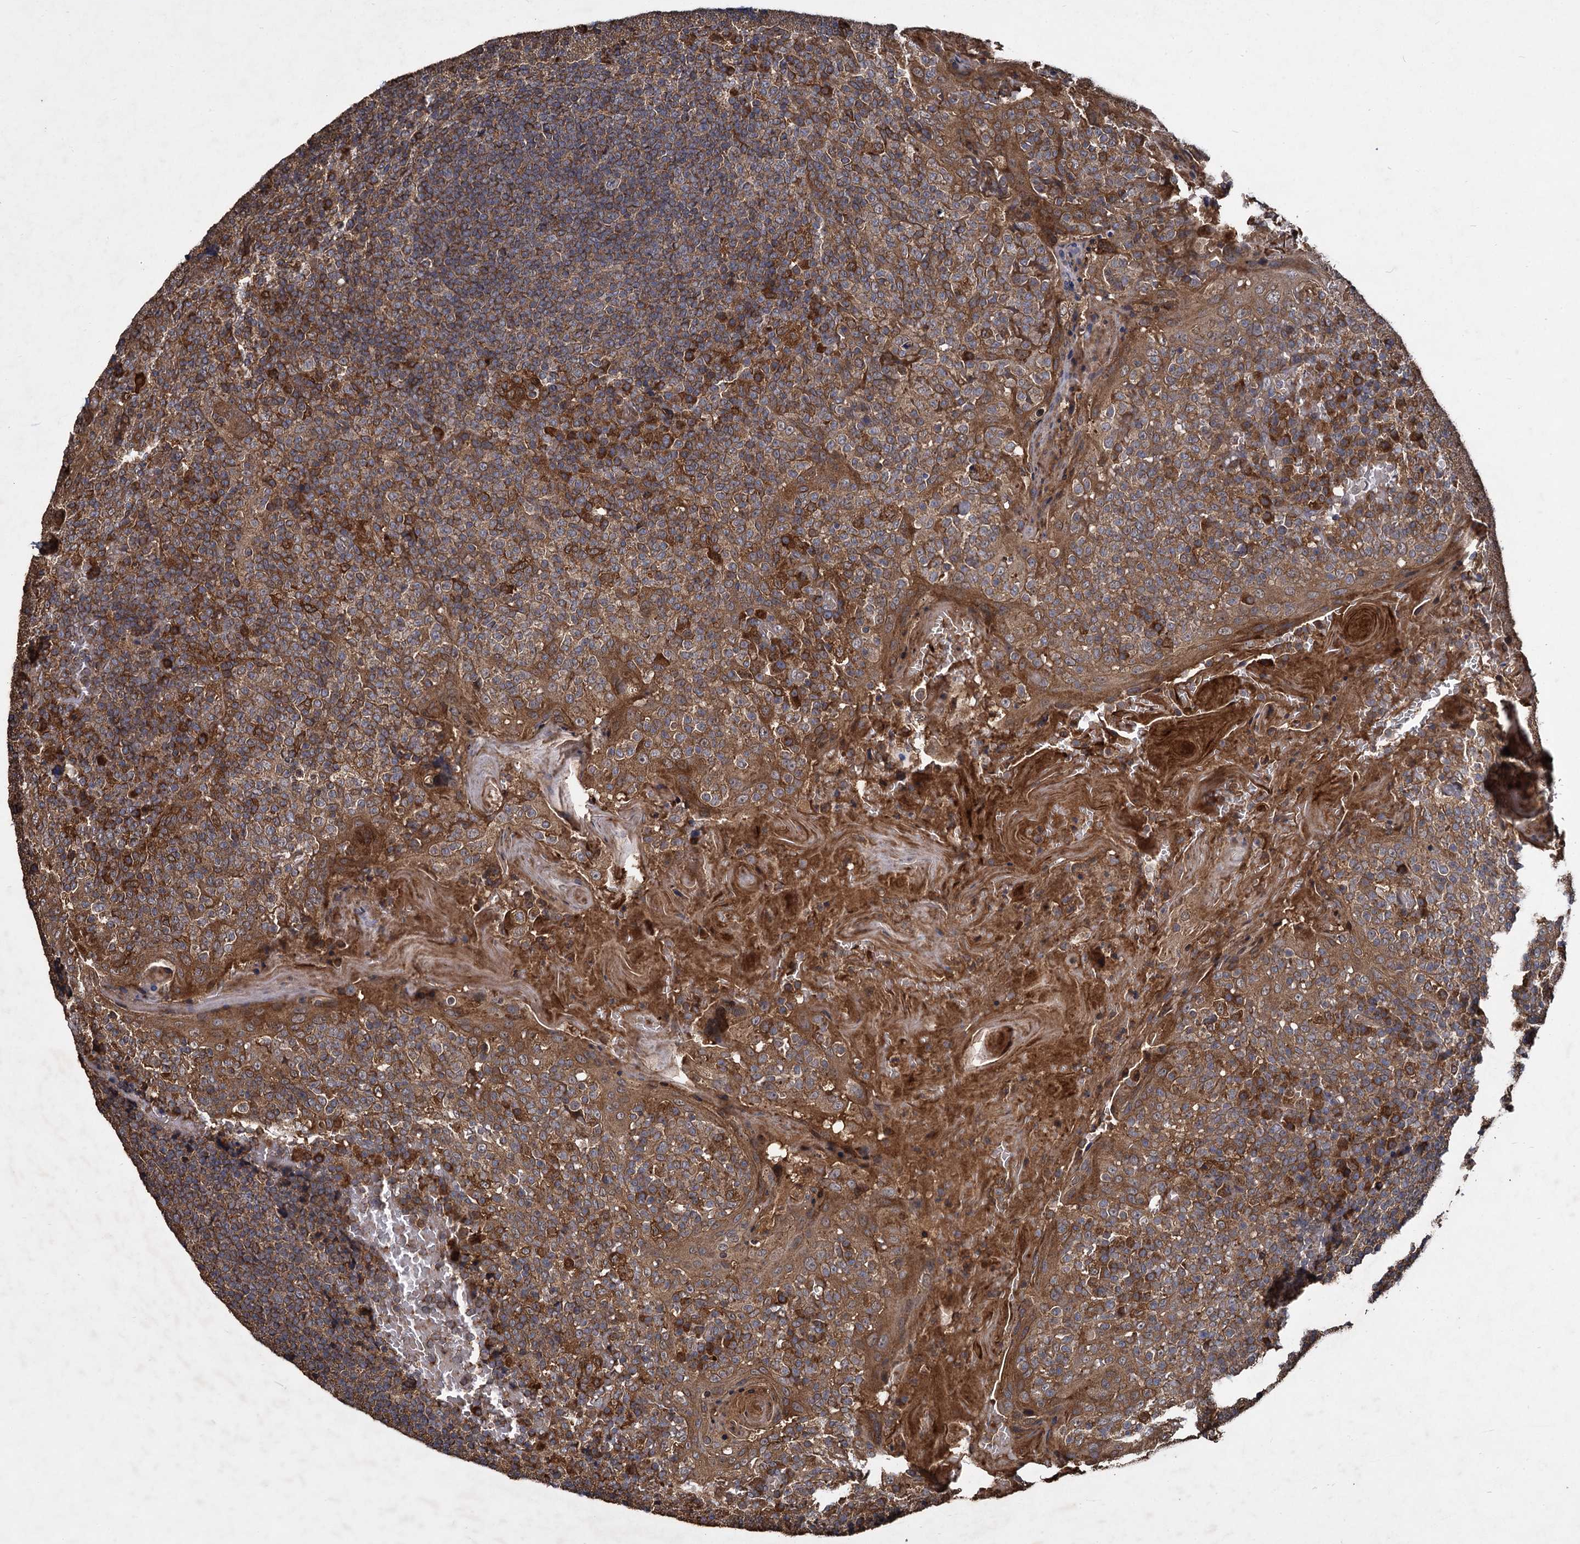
{"staining": {"intensity": "weak", "quantity": "25%-75%", "location": "cytoplasmic/membranous"}, "tissue": "tonsil", "cell_type": "Germinal center cells", "image_type": "normal", "snomed": [{"axis": "morphology", "description": "Normal tissue, NOS"}, {"axis": "topography", "description": "Tonsil"}], "caption": "Tonsil stained with immunohistochemistry exhibits weak cytoplasmic/membranous positivity in about 25%-75% of germinal center cells.", "gene": "GCLC", "patient": {"sex": "female", "age": 19}}